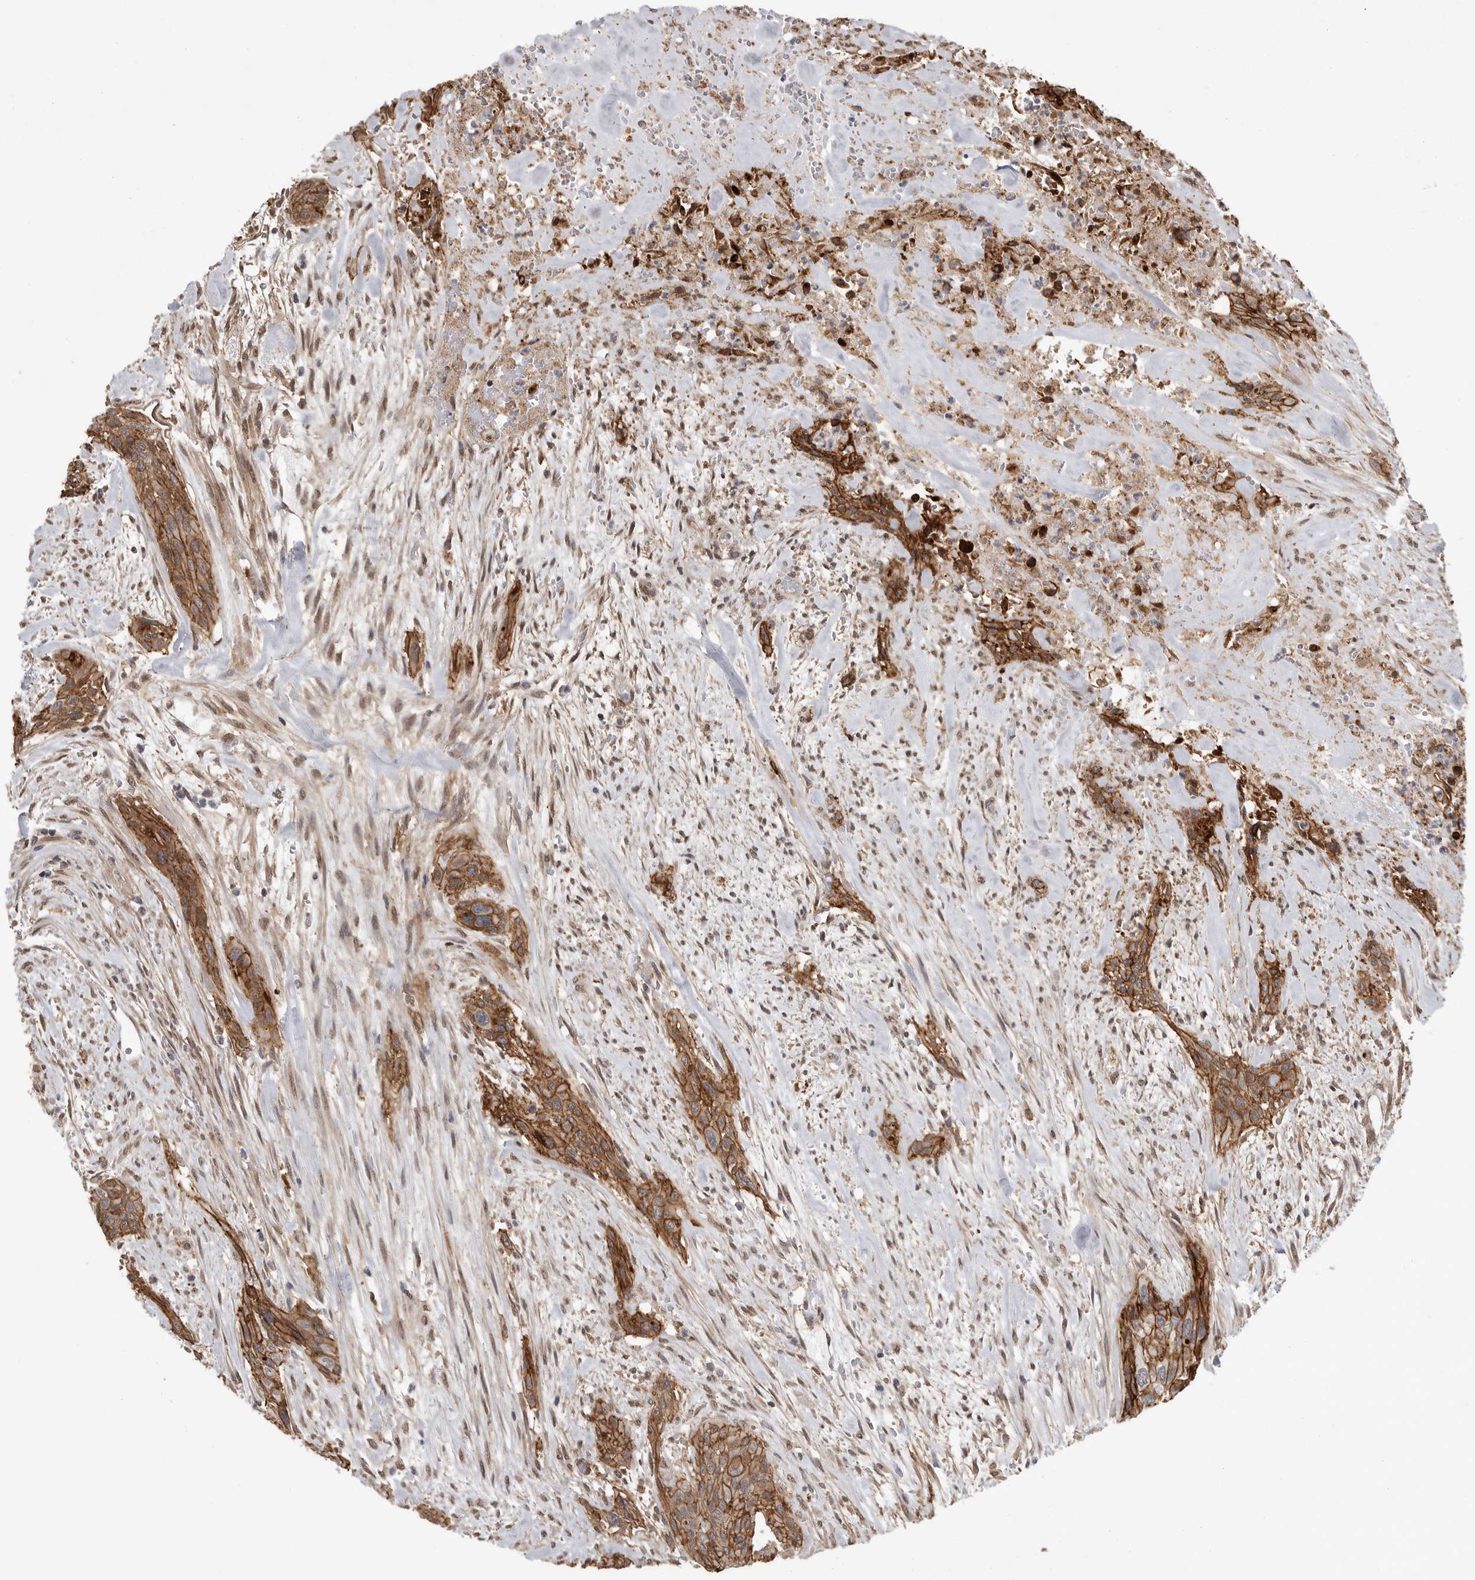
{"staining": {"intensity": "strong", "quantity": ">75%", "location": "cytoplasmic/membranous"}, "tissue": "urothelial cancer", "cell_type": "Tumor cells", "image_type": "cancer", "snomed": [{"axis": "morphology", "description": "Urothelial carcinoma, High grade"}, {"axis": "topography", "description": "Urinary bladder"}], "caption": "High-grade urothelial carcinoma stained for a protein (brown) demonstrates strong cytoplasmic/membranous positive positivity in about >75% of tumor cells.", "gene": "NECTIN1", "patient": {"sex": "male", "age": 35}}